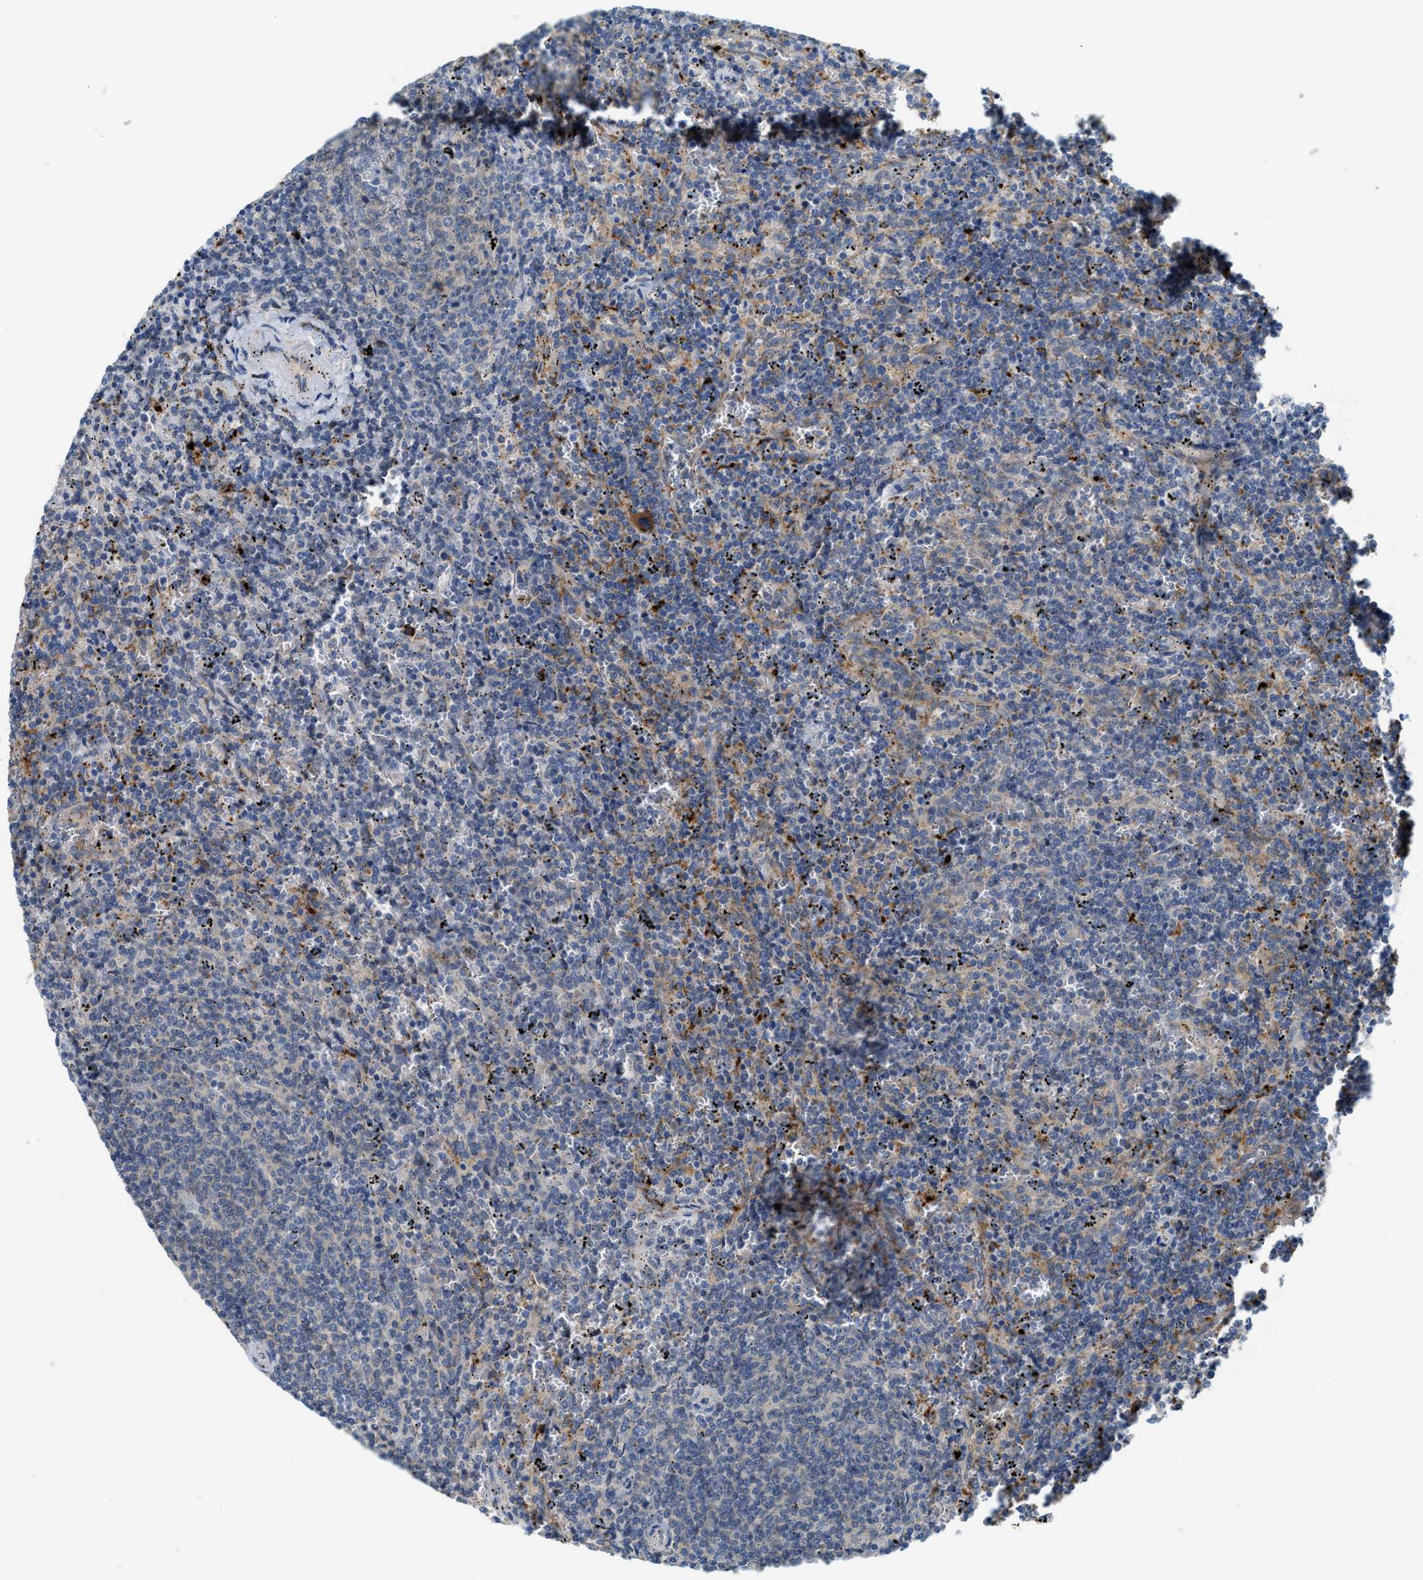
{"staining": {"intensity": "negative", "quantity": "none", "location": "none"}, "tissue": "lymphoma", "cell_type": "Tumor cells", "image_type": "cancer", "snomed": [{"axis": "morphology", "description": "Malignant lymphoma, non-Hodgkin's type, Low grade"}, {"axis": "topography", "description": "Spleen"}], "caption": "Immunohistochemical staining of human low-grade malignant lymphoma, non-Hodgkin's type displays no significant expression in tumor cells.", "gene": "KLHDC10", "patient": {"sex": "female", "age": 50}}